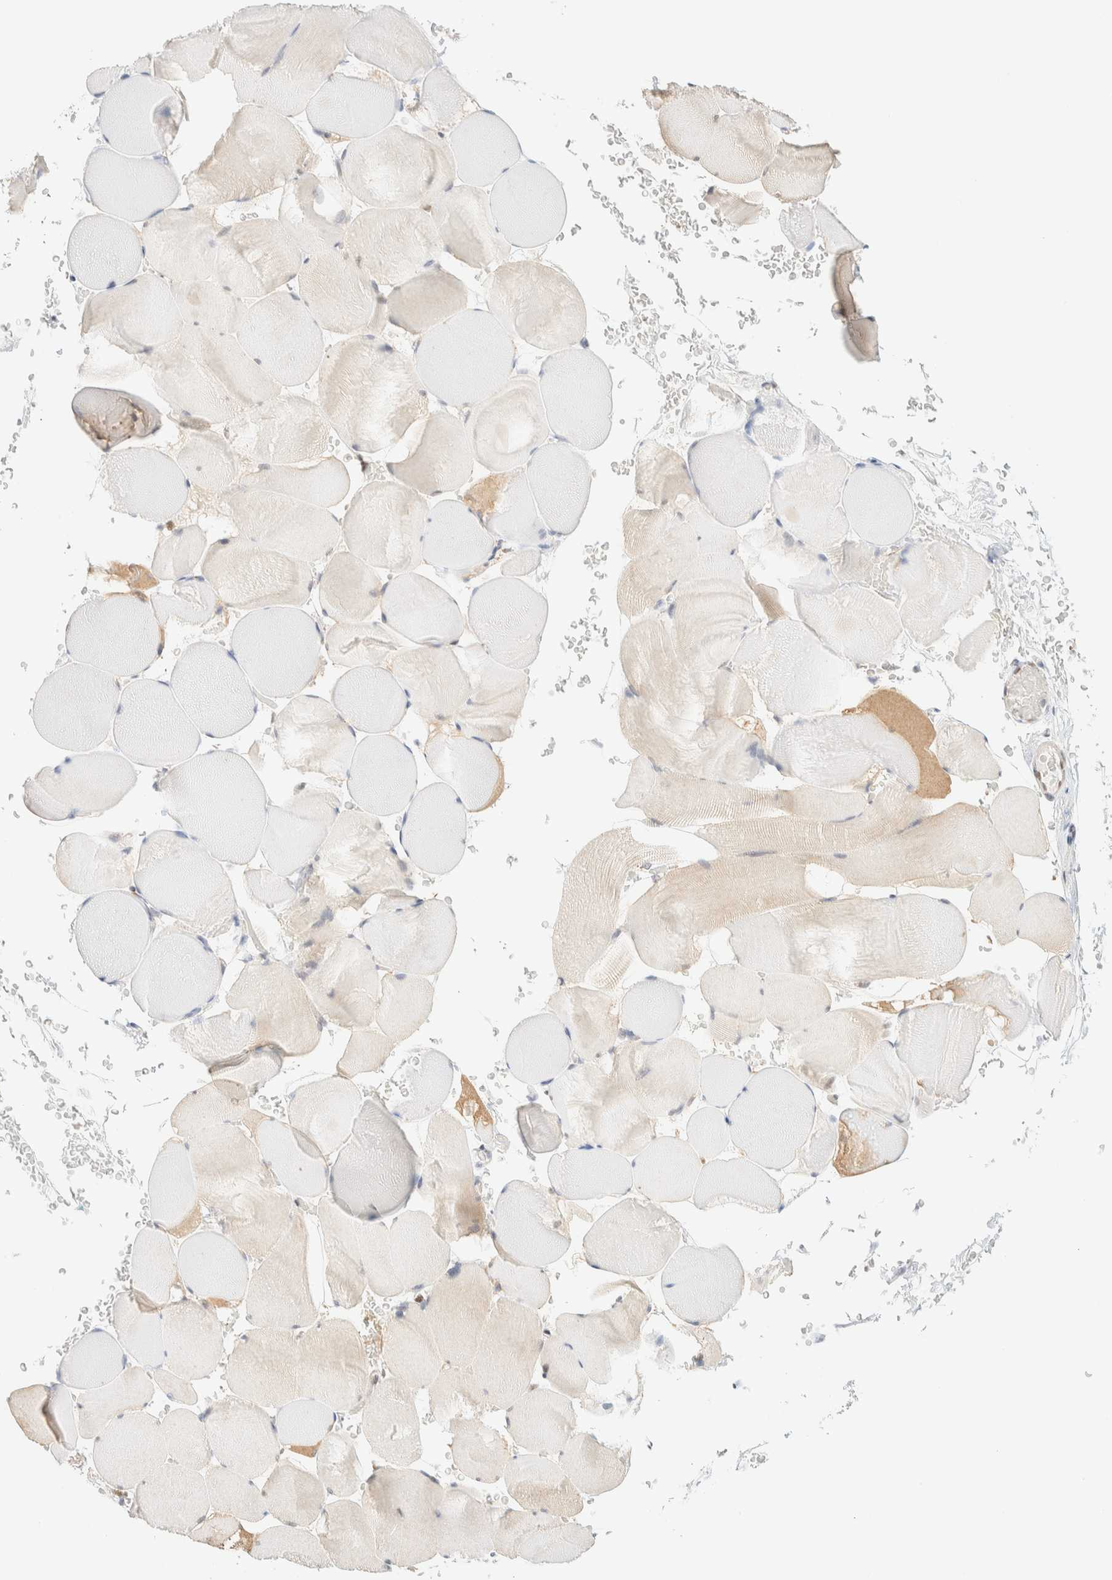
{"staining": {"intensity": "weak", "quantity": "<25%", "location": "nuclear"}, "tissue": "skeletal muscle", "cell_type": "Myocytes", "image_type": "normal", "snomed": [{"axis": "morphology", "description": "Normal tissue, NOS"}, {"axis": "topography", "description": "Skeletal muscle"}], "caption": "Immunohistochemical staining of unremarkable human skeletal muscle reveals no significant expression in myocytes. Brightfield microscopy of immunohistochemistry stained with DAB (3,3'-diaminobenzidine) (brown) and hematoxylin (blue), captured at high magnification.", "gene": "PYGO2", "patient": {"sex": "male", "age": 62}}